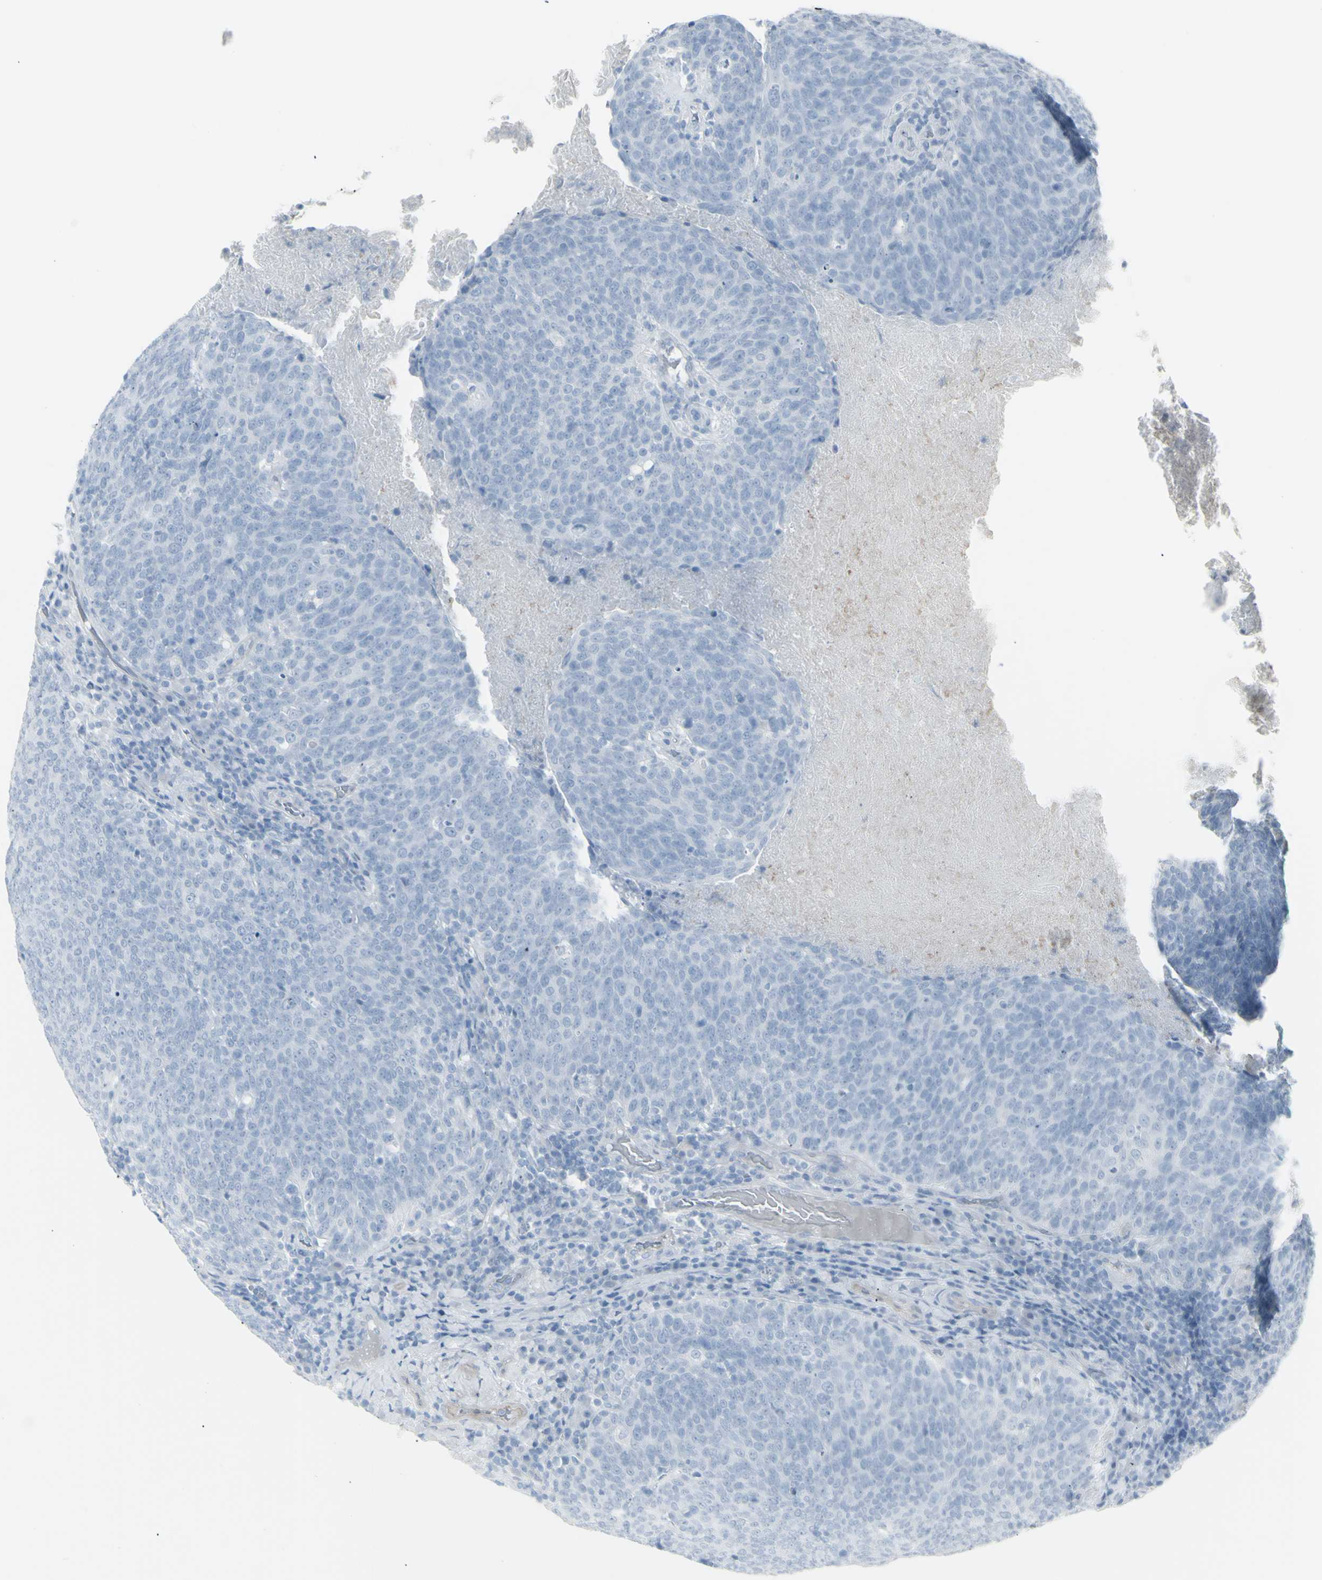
{"staining": {"intensity": "negative", "quantity": "none", "location": "none"}, "tissue": "head and neck cancer", "cell_type": "Tumor cells", "image_type": "cancer", "snomed": [{"axis": "morphology", "description": "Squamous cell carcinoma, NOS"}, {"axis": "morphology", "description": "Squamous cell carcinoma, metastatic, NOS"}, {"axis": "topography", "description": "Lymph node"}, {"axis": "topography", "description": "Head-Neck"}], "caption": "A high-resolution image shows immunohistochemistry (IHC) staining of squamous cell carcinoma (head and neck), which displays no significant staining in tumor cells.", "gene": "YBX2", "patient": {"sex": "male", "age": 62}}